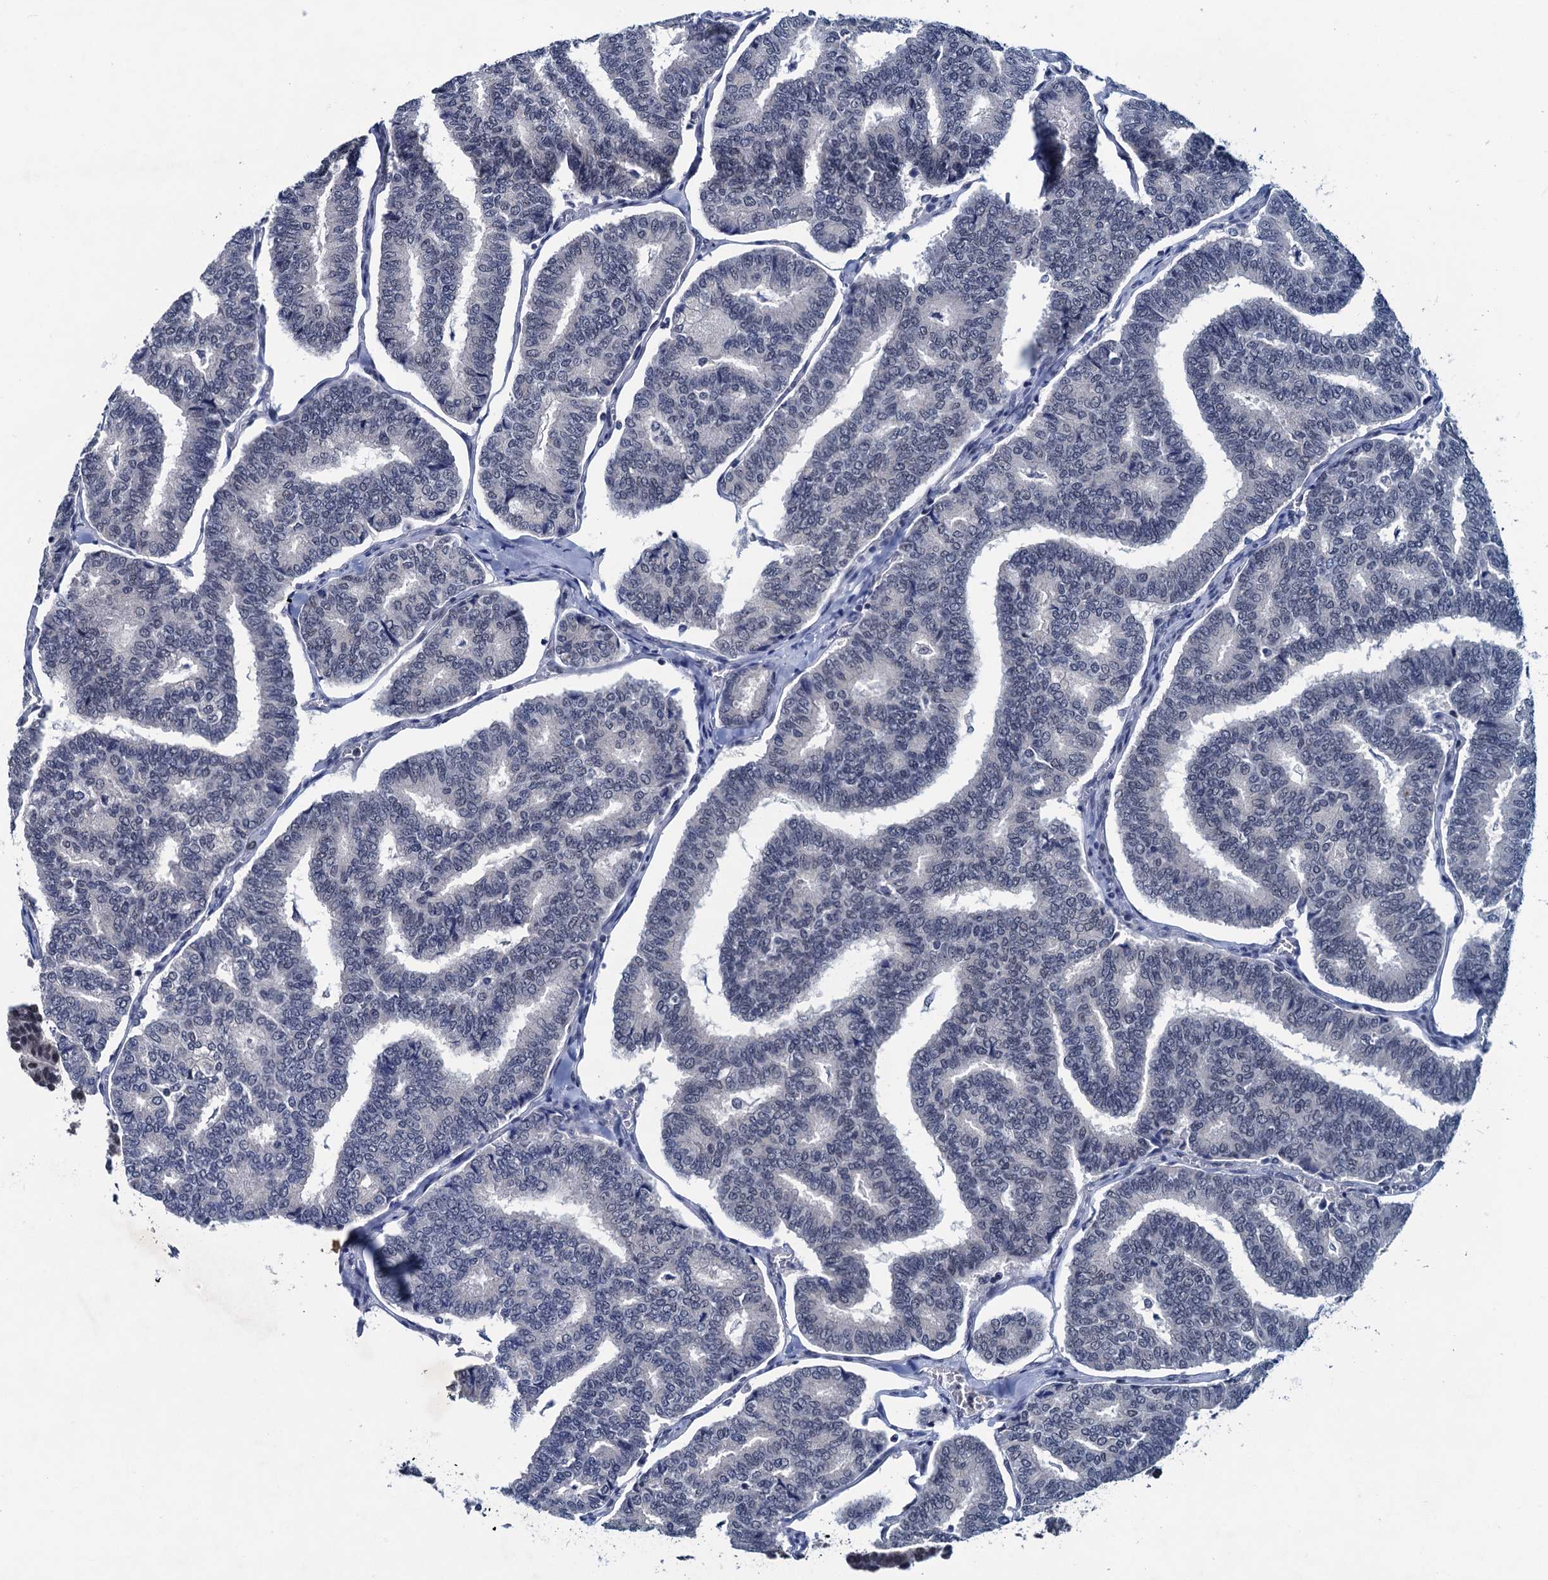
{"staining": {"intensity": "negative", "quantity": "none", "location": "none"}, "tissue": "thyroid cancer", "cell_type": "Tumor cells", "image_type": "cancer", "snomed": [{"axis": "morphology", "description": "Papillary adenocarcinoma, NOS"}, {"axis": "topography", "description": "Thyroid gland"}], "caption": "Immunohistochemical staining of human papillary adenocarcinoma (thyroid) exhibits no significant positivity in tumor cells.", "gene": "FNBP4", "patient": {"sex": "female", "age": 35}}